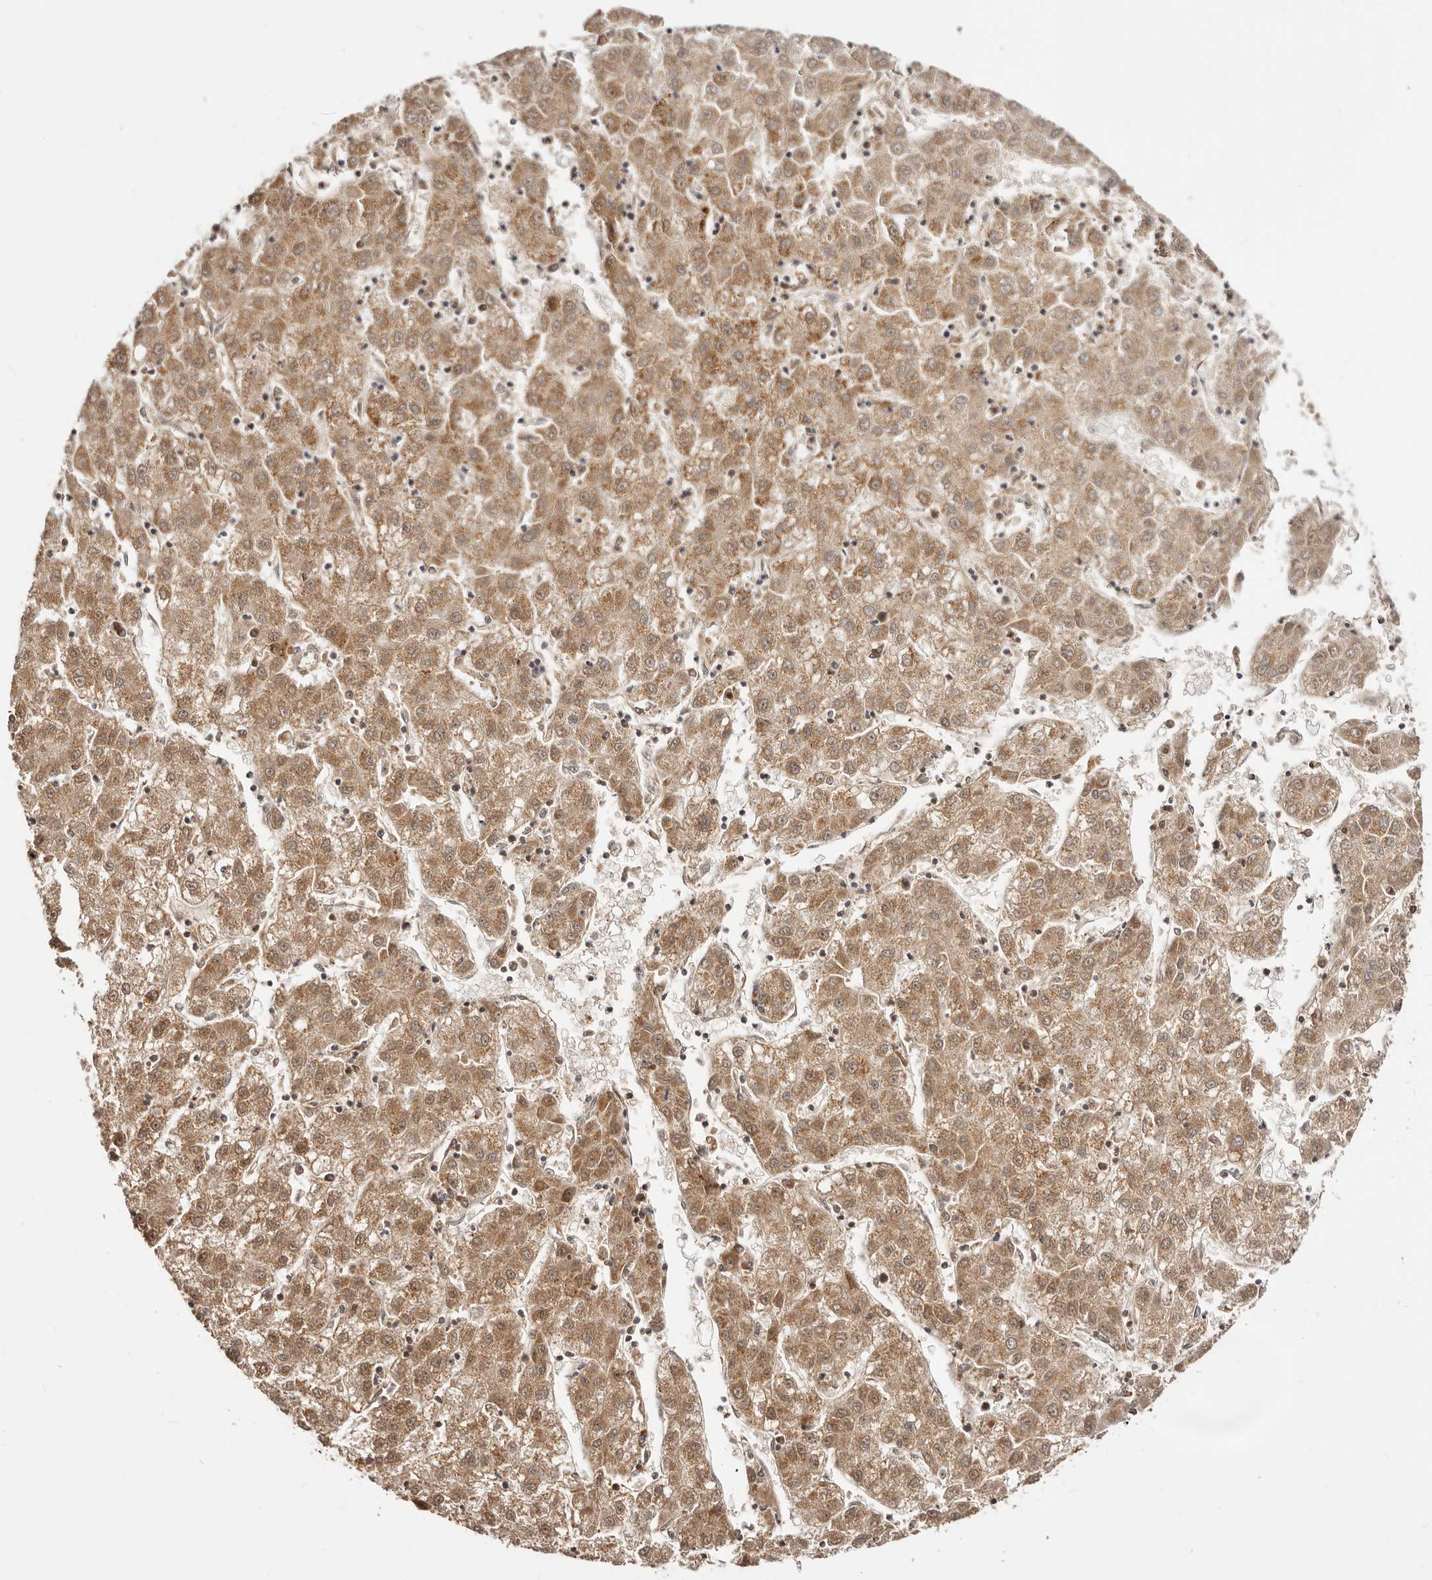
{"staining": {"intensity": "moderate", "quantity": ">75%", "location": "cytoplasmic/membranous,nuclear"}, "tissue": "liver cancer", "cell_type": "Tumor cells", "image_type": "cancer", "snomed": [{"axis": "morphology", "description": "Carcinoma, Hepatocellular, NOS"}, {"axis": "topography", "description": "Liver"}], "caption": "IHC histopathology image of neoplastic tissue: liver hepatocellular carcinoma stained using immunohistochemistry (IHC) reveals medium levels of moderate protein expression localized specifically in the cytoplasmic/membranous and nuclear of tumor cells, appearing as a cytoplasmic/membranous and nuclear brown color.", "gene": "SEC14L1", "patient": {"sex": "male", "age": 72}}